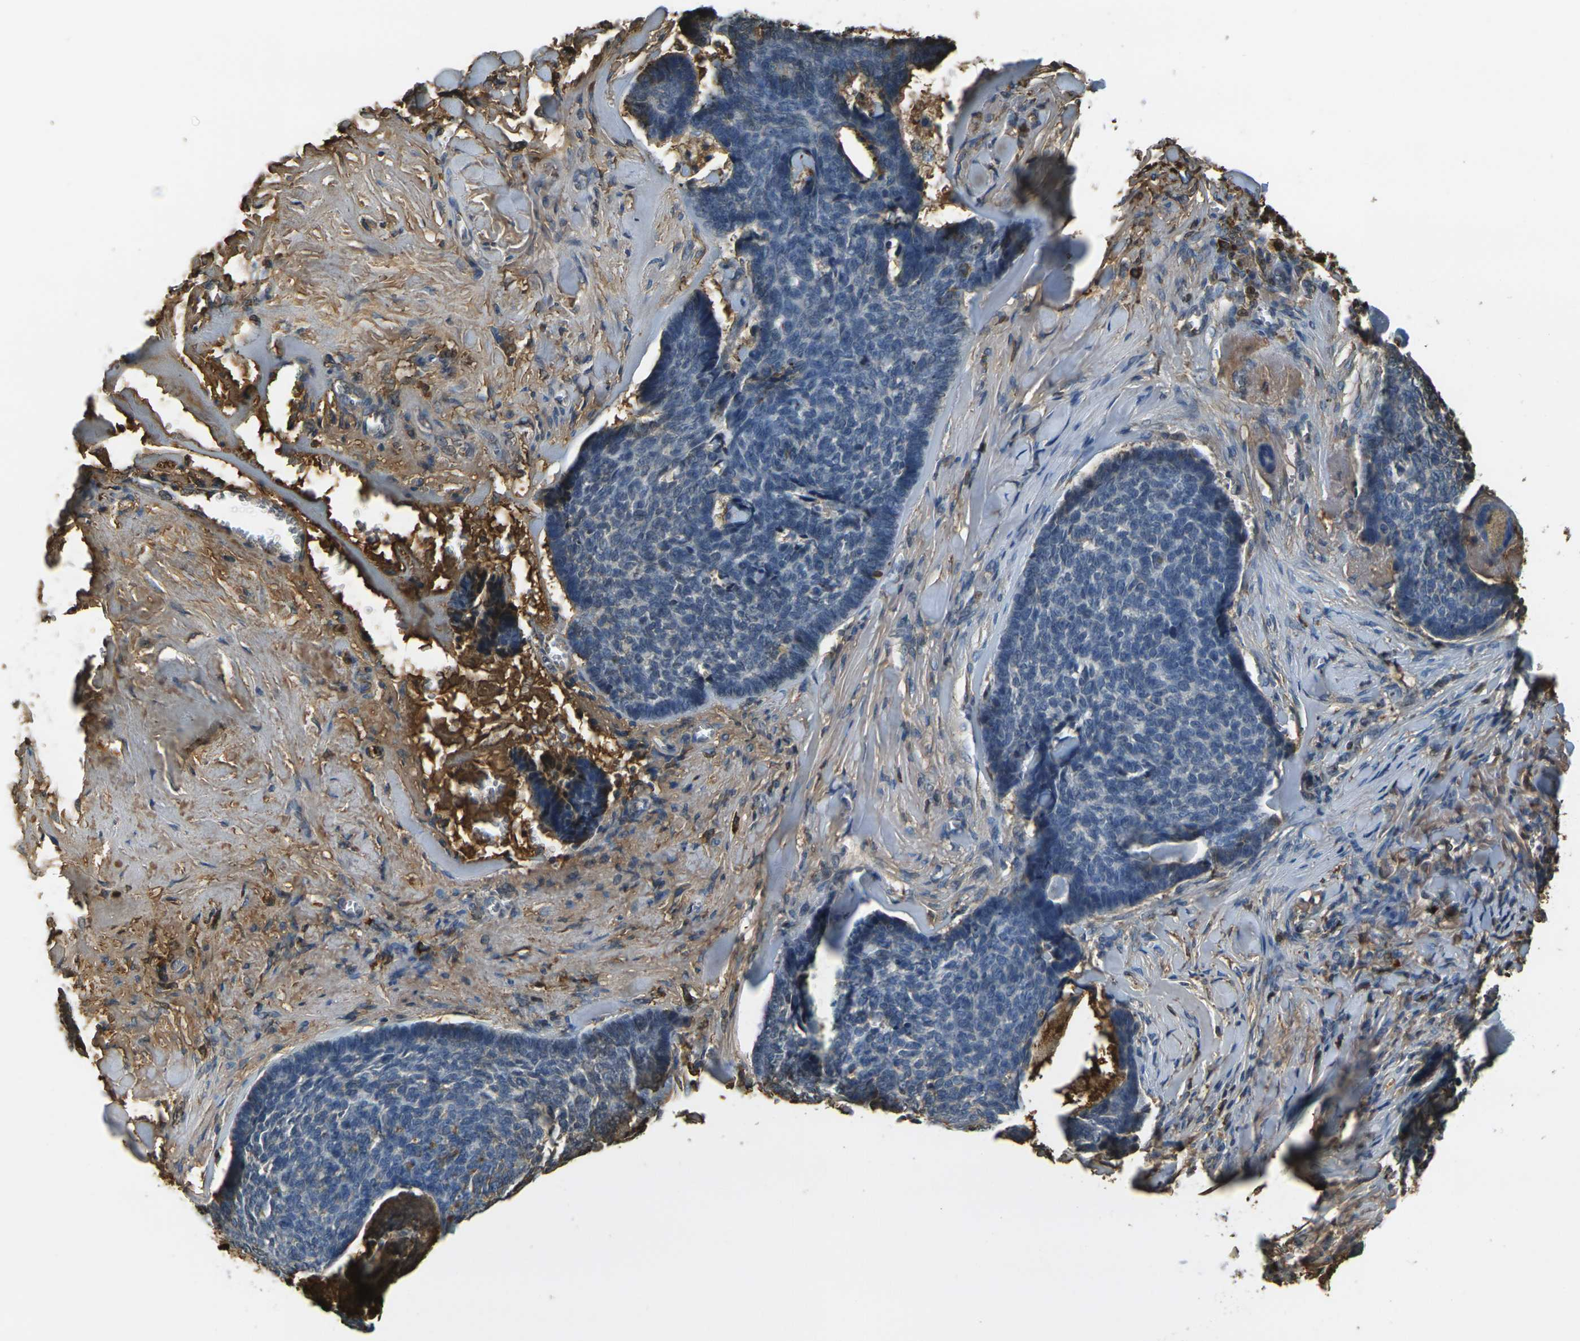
{"staining": {"intensity": "weak", "quantity": "<25%", "location": "cytoplasmic/membranous"}, "tissue": "skin cancer", "cell_type": "Tumor cells", "image_type": "cancer", "snomed": [{"axis": "morphology", "description": "Basal cell carcinoma"}, {"axis": "topography", "description": "Skin"}], "caption": "Immunohistochemistry of human skin cancer (basal cell carcinoma) exhibits no staining in tumor cells.", "gene": "PLCD1", "patient": {"sex": "male", "age": 84}}